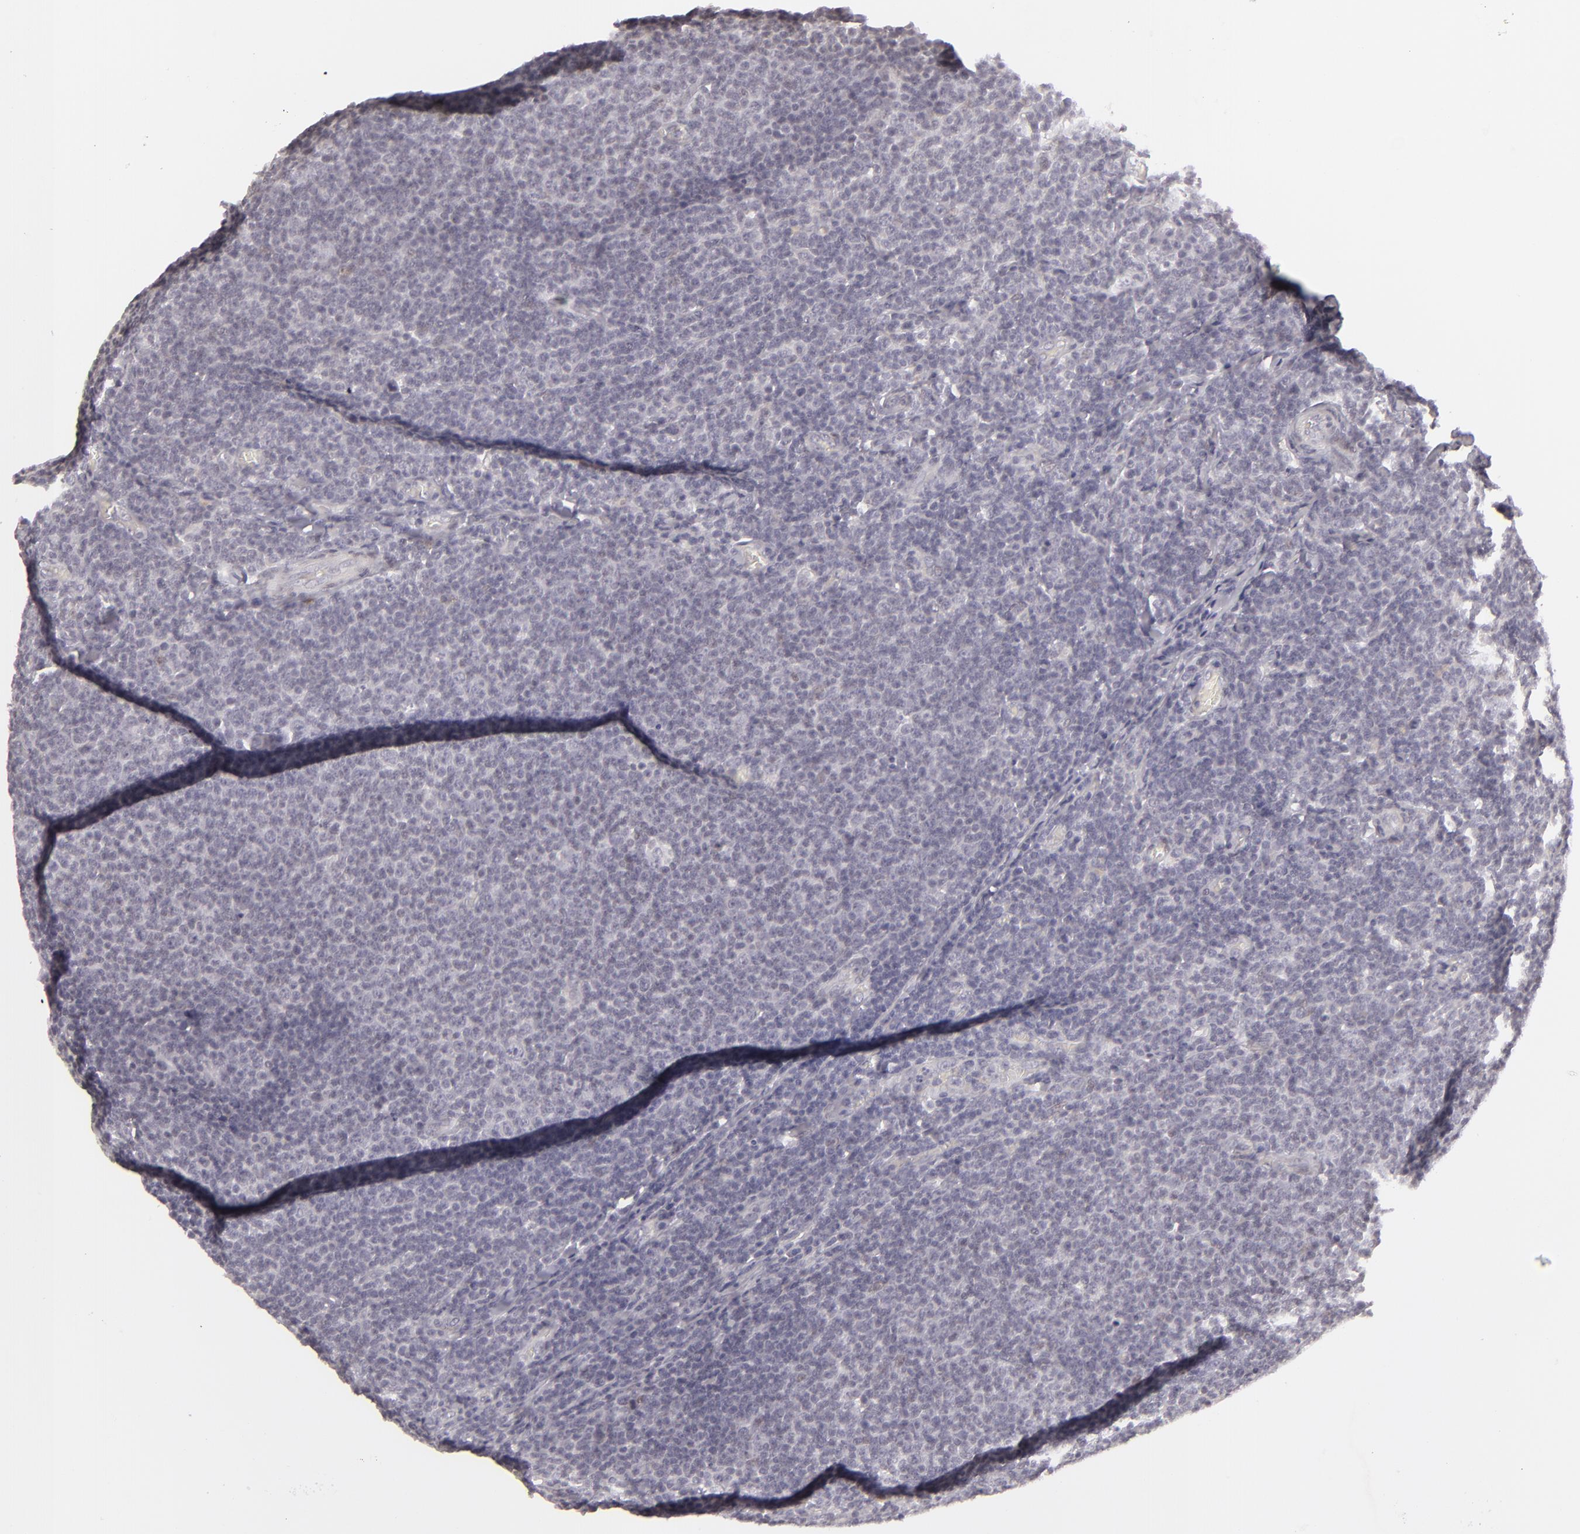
{"staining": {"intensity": "negative", "quantity": "none", "location": "none"}, "tissue": "lymphoma", "cell_type": "Tumor cells", "image_type": "cancer", "snomed": [{"axis": "morphology", "description": "Malignant lymphoma, non-Hodgkin's type, Low grade"}, {"axis": "topography", "description": "Lymph node"}], "caption": "Immunohistochemistry of lymphoma displays no staining in tumor cells.", "gene": "SIX1", "patient": {"sex": "male", "age": 74}}